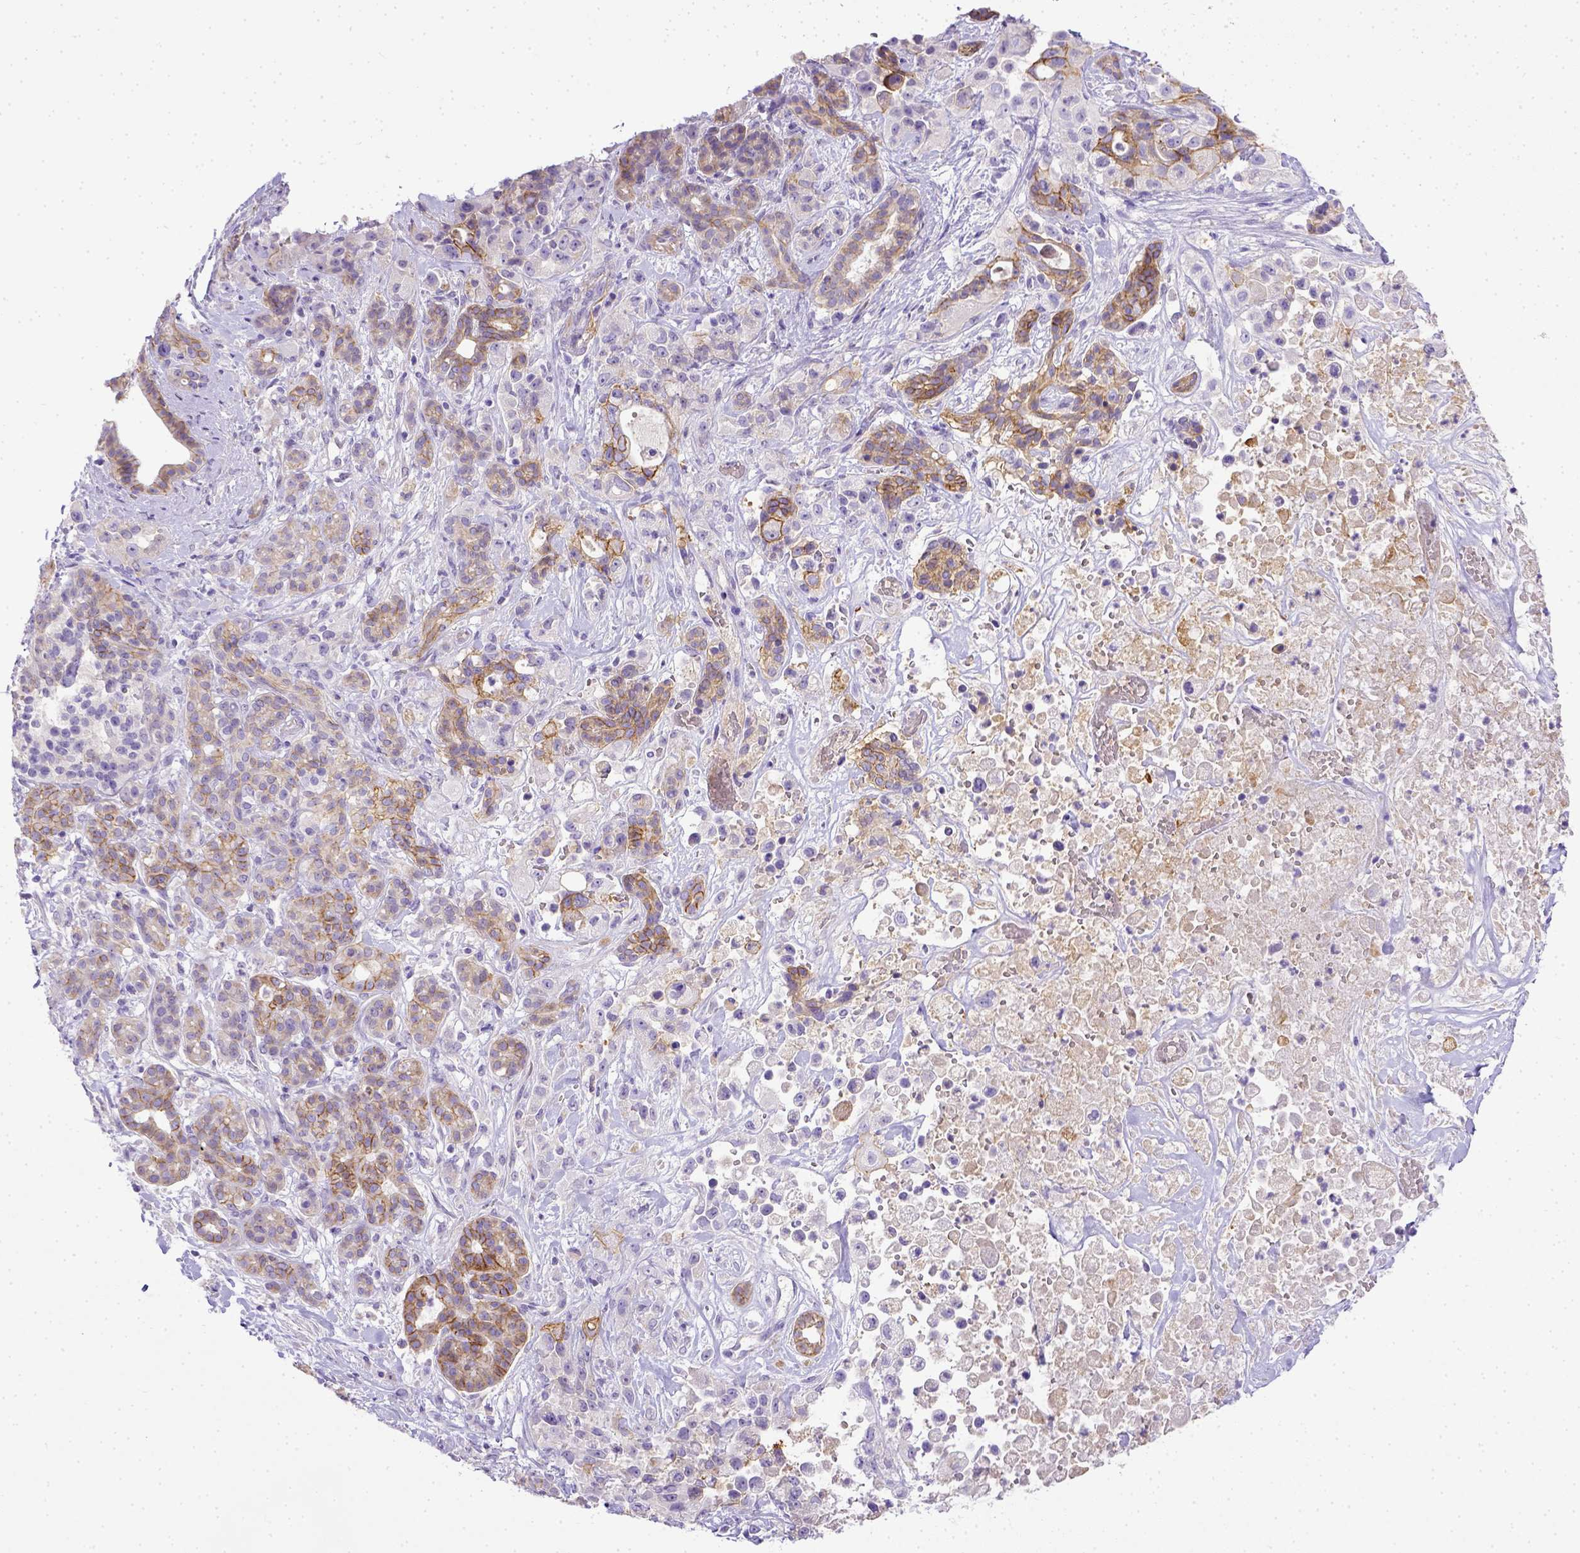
{"staining": {"intensity": "moderate", "quantity": ">75%", "location": "cytoplasmic/membranous"}, "tissue": "pancreatic cancer", "cell_type": "Tumor cells", "image_type": "cancer", "snomed": [{"axis": "morphology", "description": "Adenocarcinoma, NOS"}, {"axis": "topography", "description": "Pancreas"}], "caption": "This photomicrograph exhibits immunohistochemistry (IHC) staining of human pancreatic adenocarcinoma, with medium moderate cytoplasmic/membranous staining in about >75% of tumor cells.", "gene": "BTN1A1", "patient": {"sex": "male", "age": 44}}